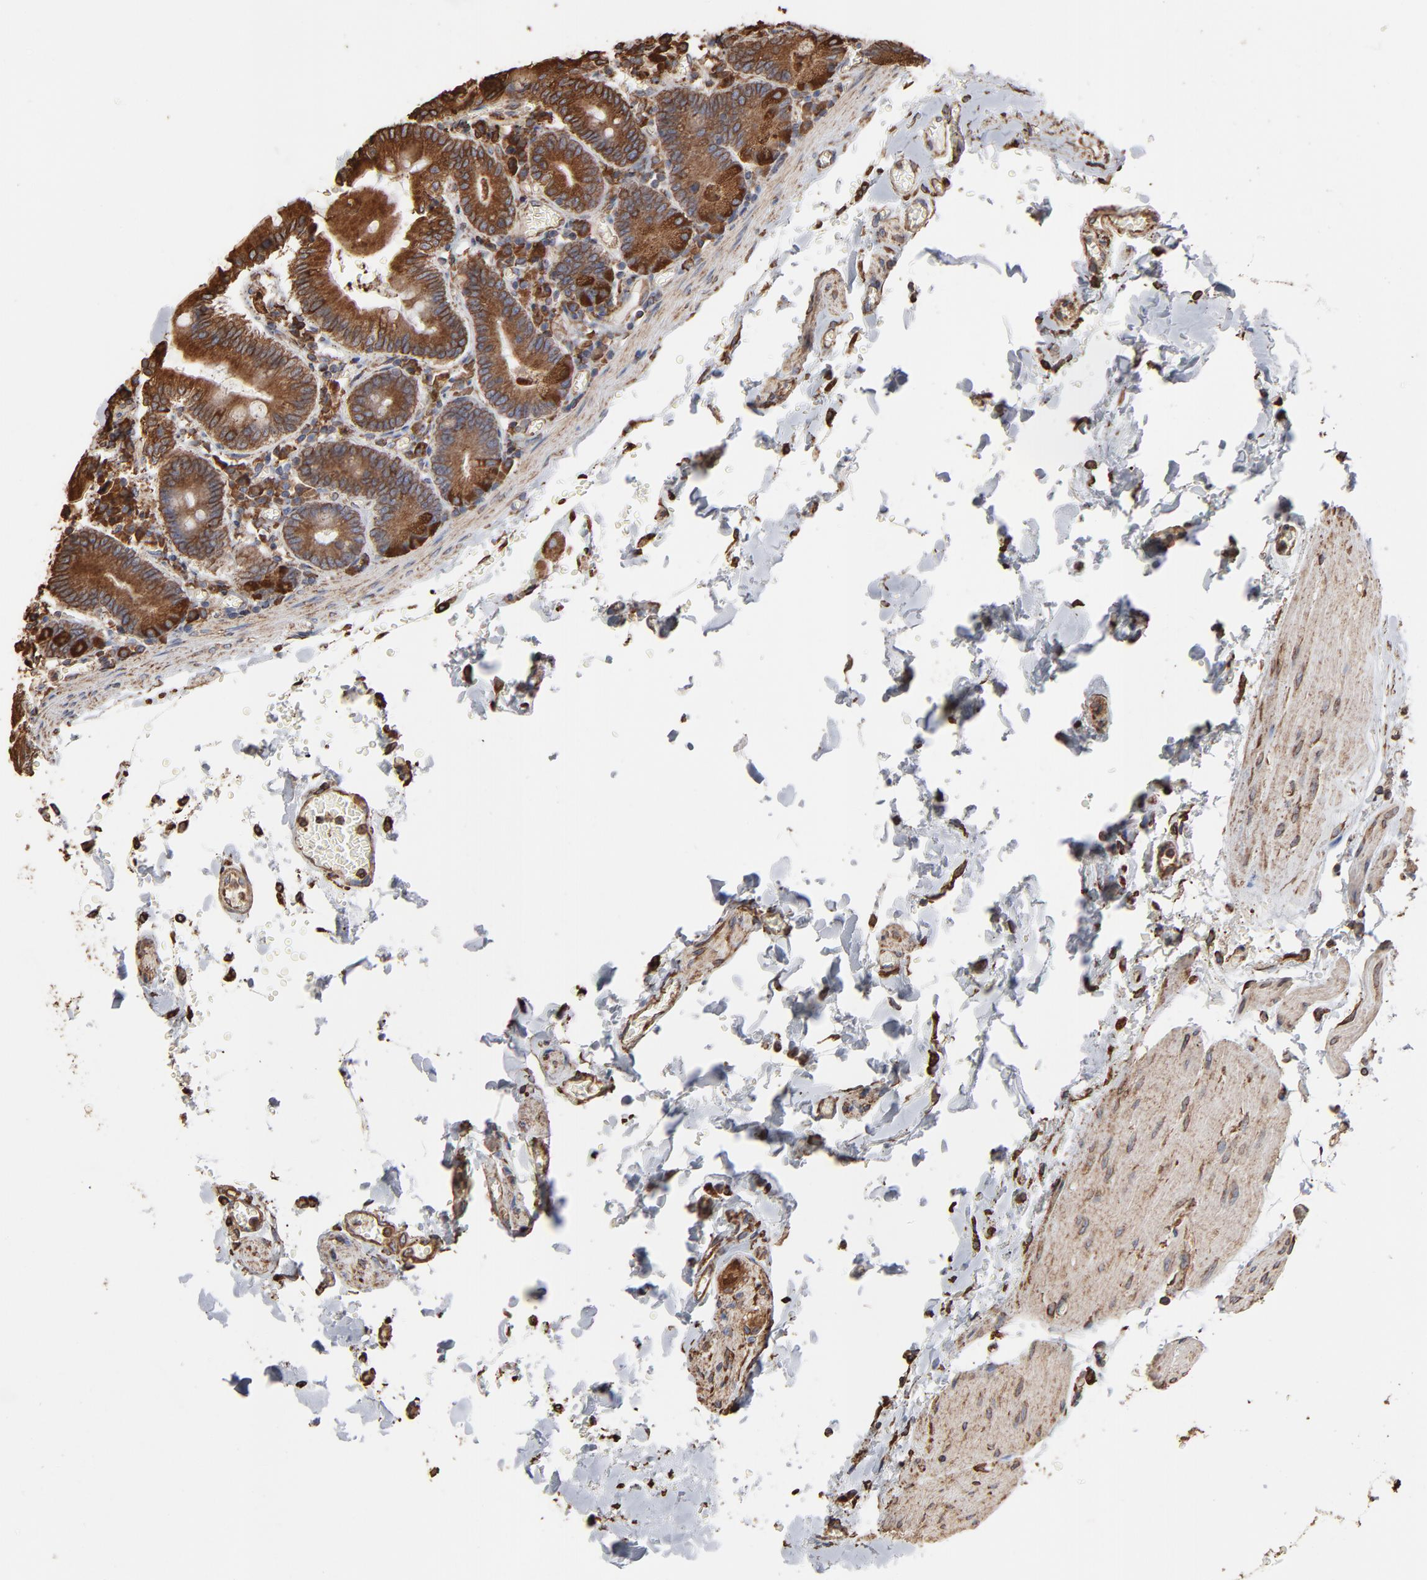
{"staining": {"intensity": "strong", "quantity": "<25%", "location": "cytoplasmic/membranous"}, "tissue": "small intestine", "cell_type": "Glandular cells", "image_type": "normal", "snomed": [{"axis": "morphology", "description": "Normal tissue, NOS"}, {"axis": "topography", "description": "Small intestine"}], "caption": "This image reveals IHC staining of benign small intestine, with medium strong cytoplasmic/membranous staining in approximately <25% of glandular cells.", "gene": "PDIA3", "patient": {"sex": "male", "age": 71}}